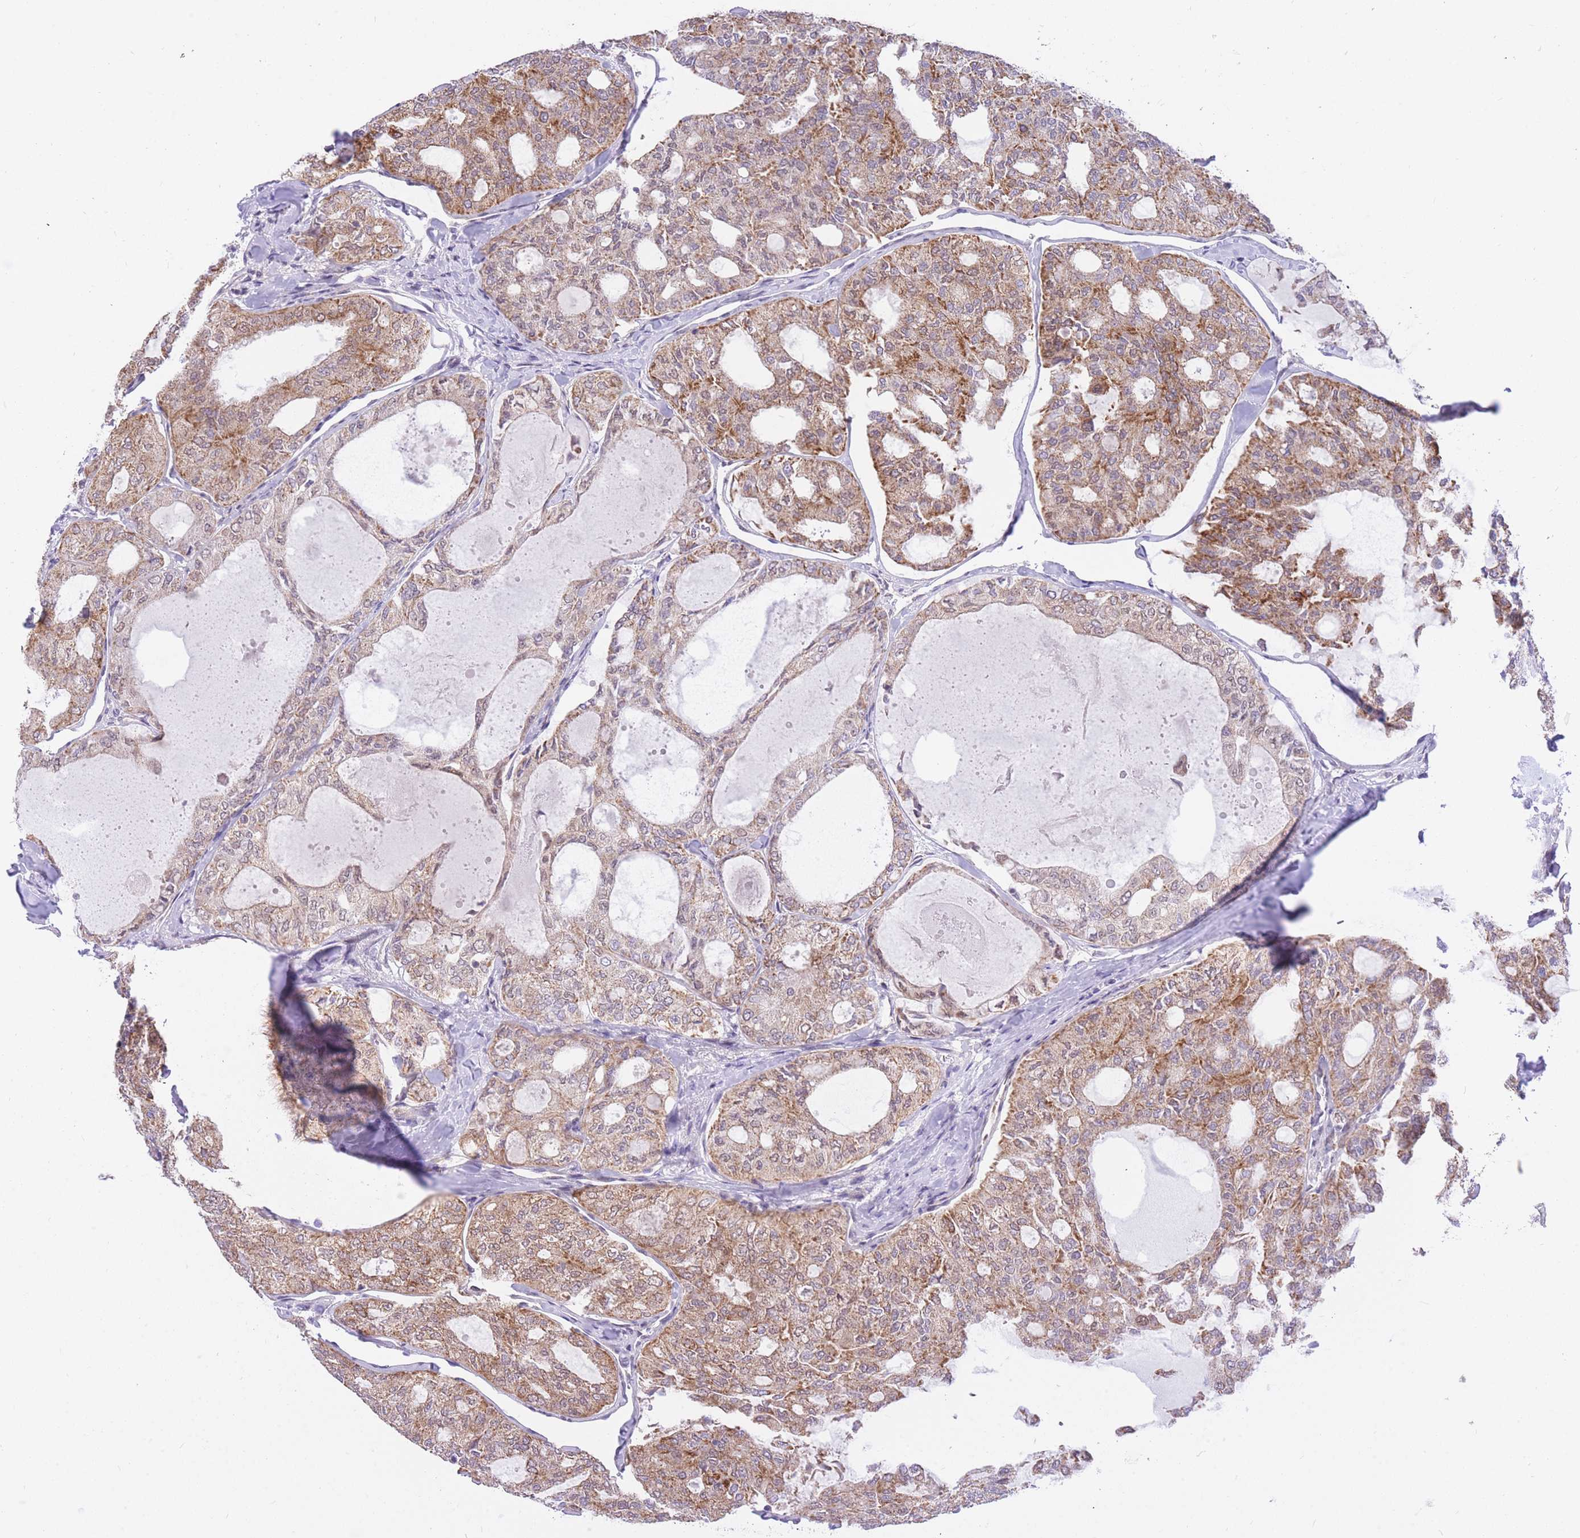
{"staining": {"intensity": "moderate", "quantity": ">75%", "location": "cytoplasmic/membranous"}, "tissue": "thyroid cancer", "cell_type": "Tumor cells", "image_type": "cancer", "snomed": [{"axis": "morphology", "description": "Follicular adenoma carcinoma, NOS"}, {"axis": "topography", "description": "Thyroid gland"}], "caption": "Thyroid cancer (follicular adenoma carcinoma) stained for a protein exhibits moderate cytoplasmic/membranous positivity in tumor cells.", "gene": "MINDY2", "patient": {"sex": "male", "age": 75}}